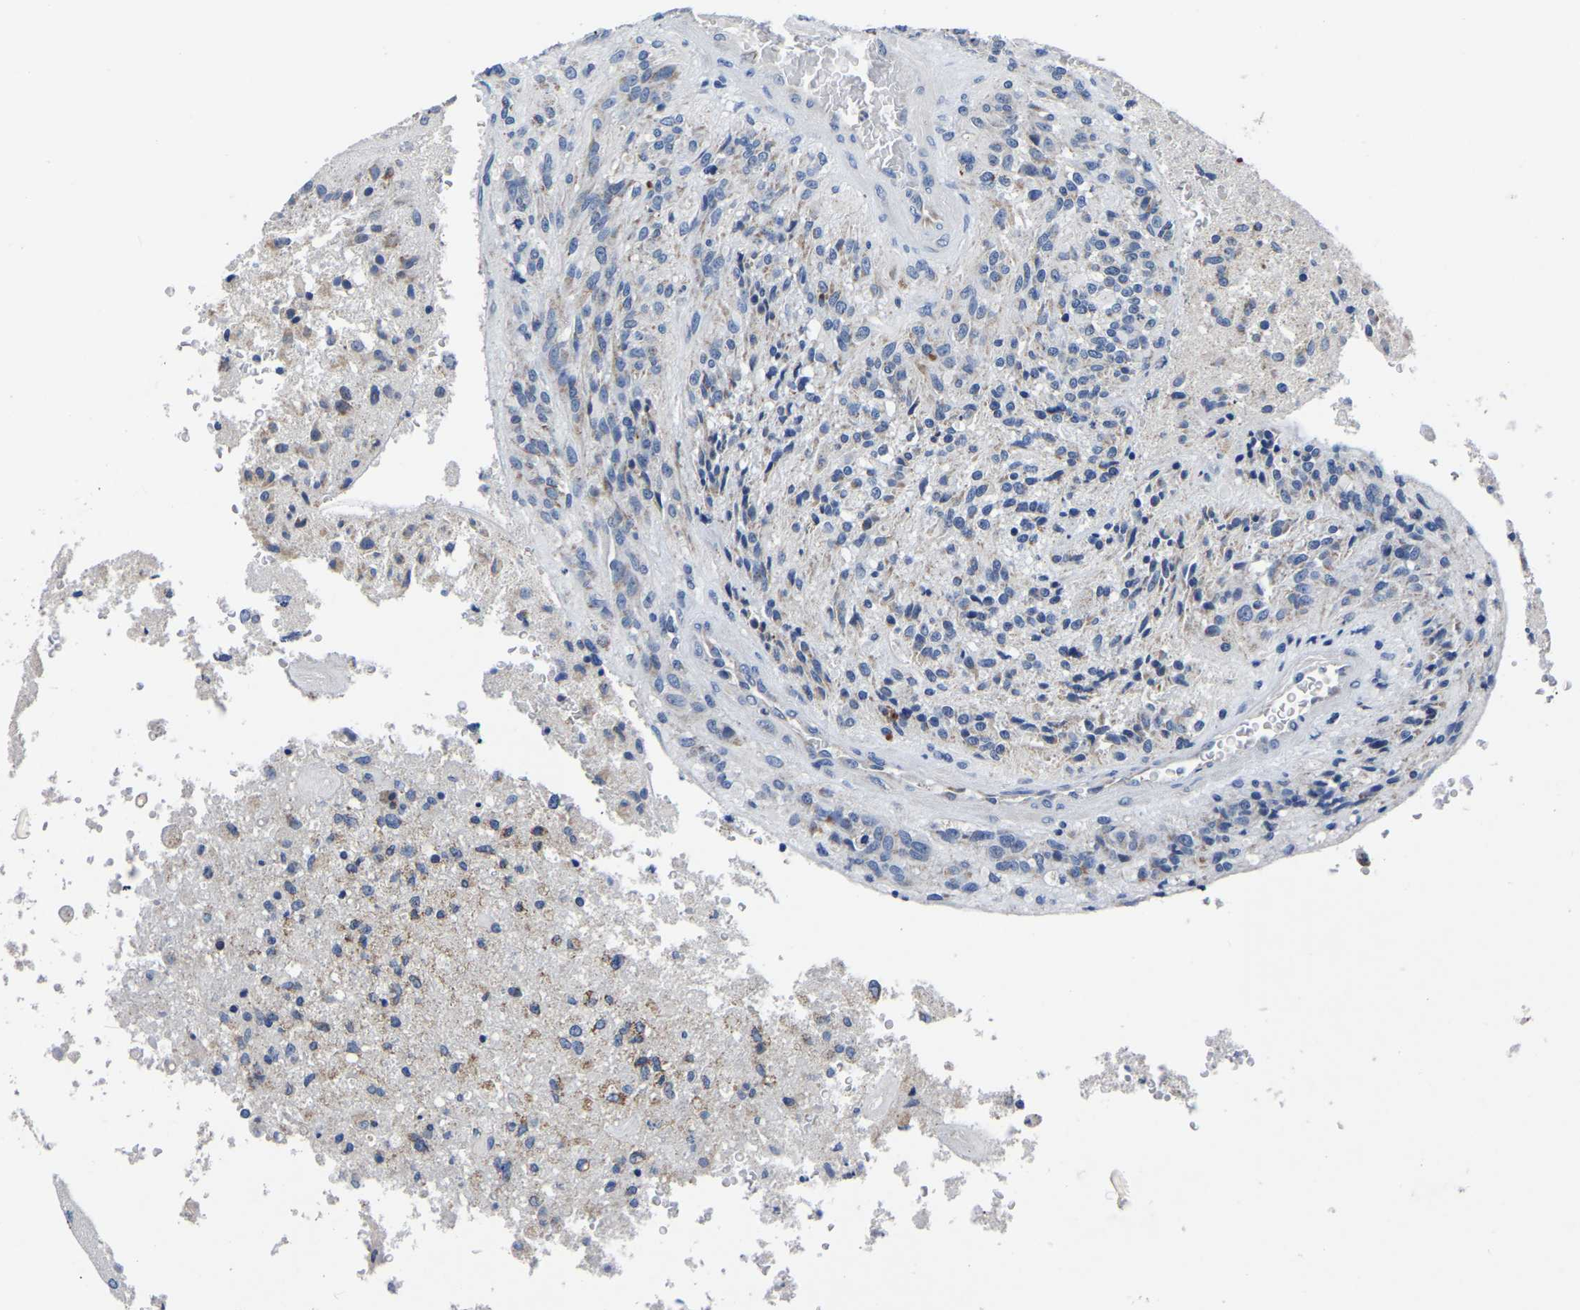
{"staining": {"intensity": "negative", "quantity": "none", "location": "none"}, "tissue": "glioma", "cell_type": "Tumor cells", "image_type": "cancer", "snomed": [{"axis": "morphology", "description": "Normal tissue, NOS"}, {"axis": "morphology", "description": "Glioma, malignant, High grade"}, {"axis": "topography", "description": "Cerebral cortex"}], "caption": "Immunohistochemistry (IHC) micrograph of human malignant glioma (high-grade) stained for a protein (brown), which shows no positivity in tumor cells.", "gene": "FGD5", "patient": {"sex": "male", "age": 77}}